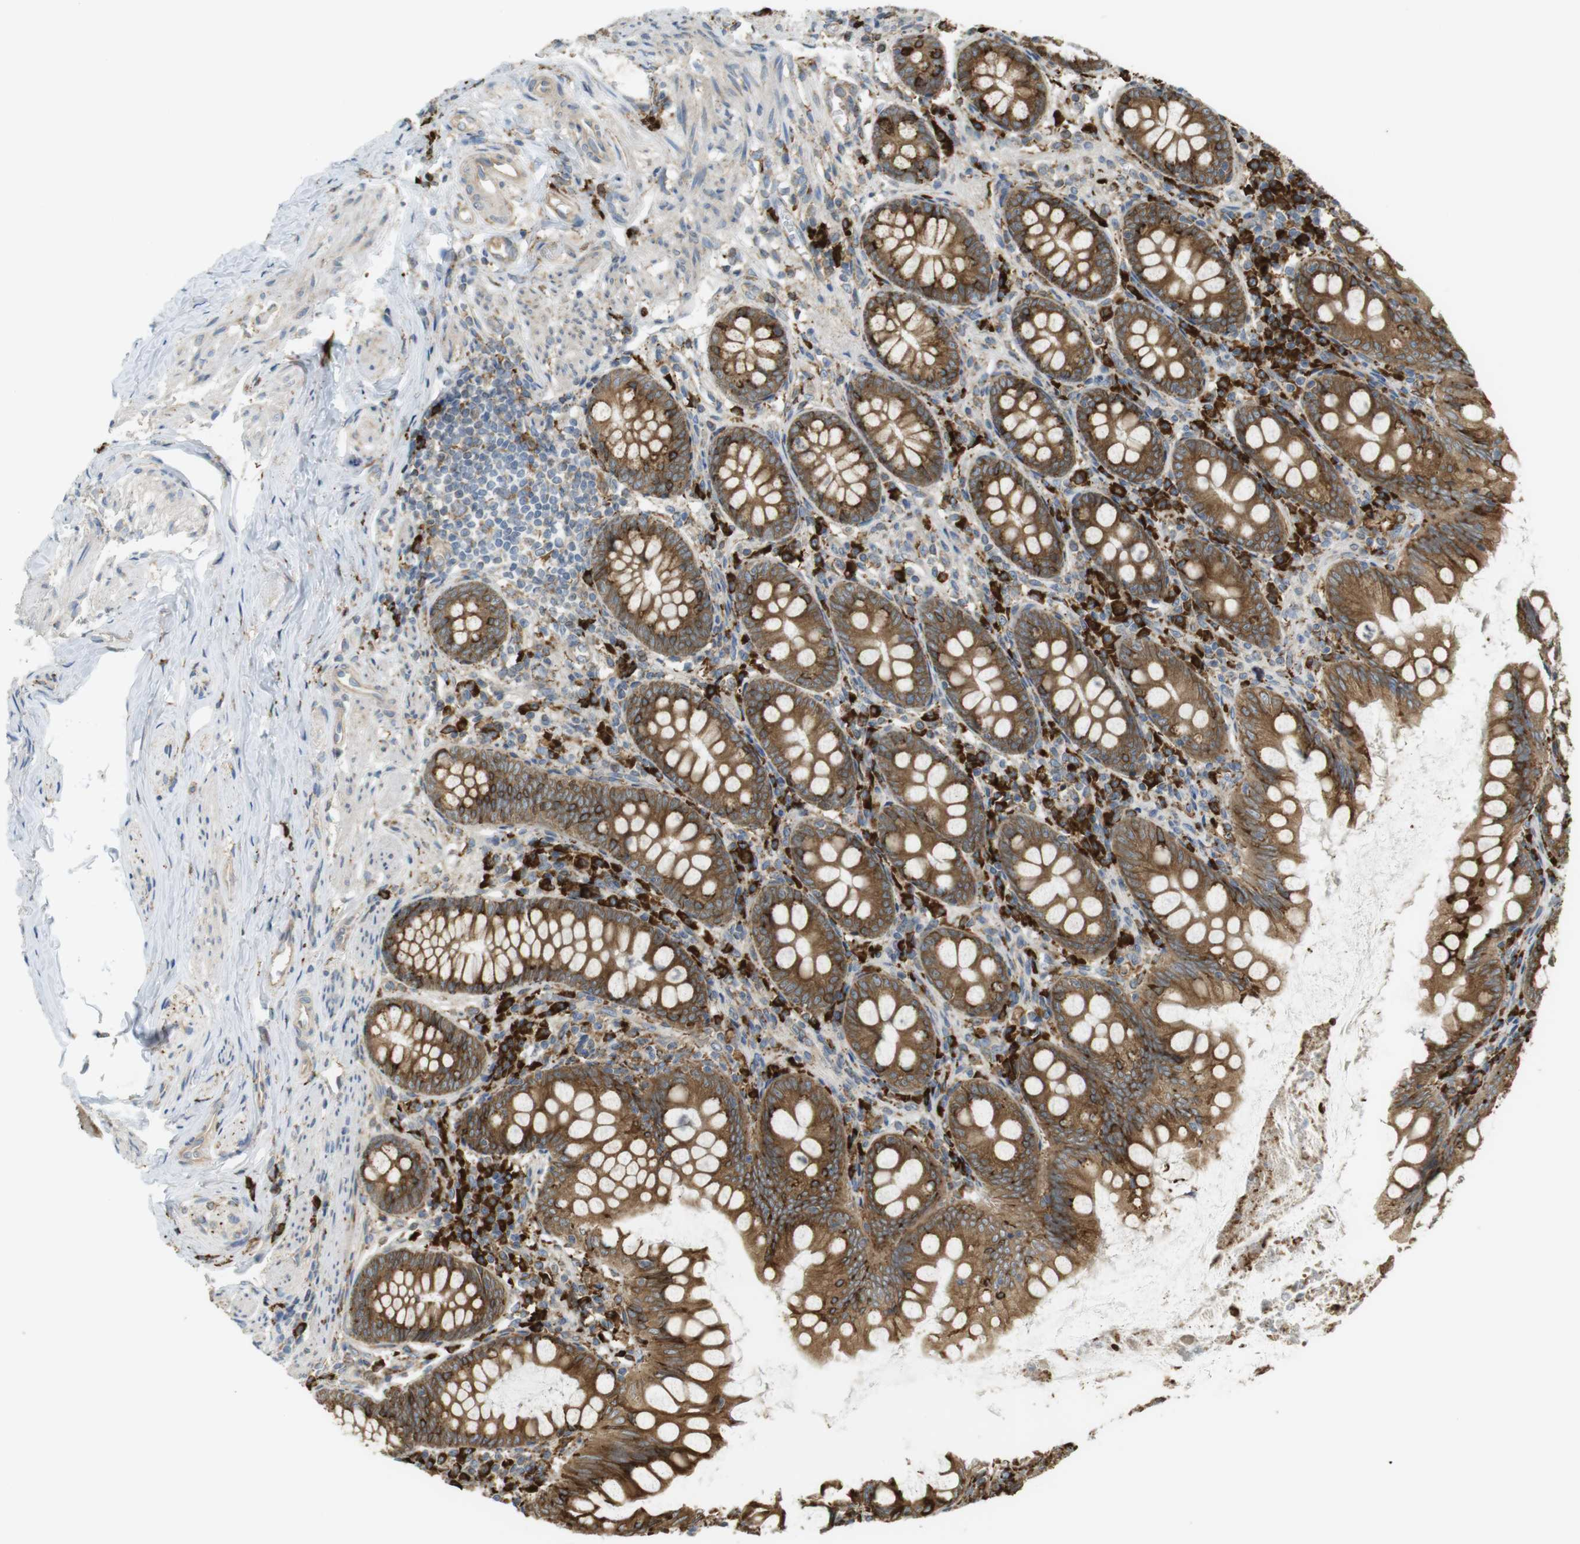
{"staining": {"intensity": "moderate", "quantity": ">75%", "location": "cytoplasmic/membranous"}, "tissue": "appendix", "cell_type": "Glandular cells", "image_type": "normal", "snomed": [{"axis": "morphology", "description": "Normal tissue, NOS"}, {"axis": "topography", "description": "Appendix"}], "caption": "Protein analysis of unremarkable appendix reveals moderate cytoplasmic/membranous expression in approximately >75% of glandular cells.", "gene": "MBOAT2", "patient": {"sex": "female", "age": 77}}